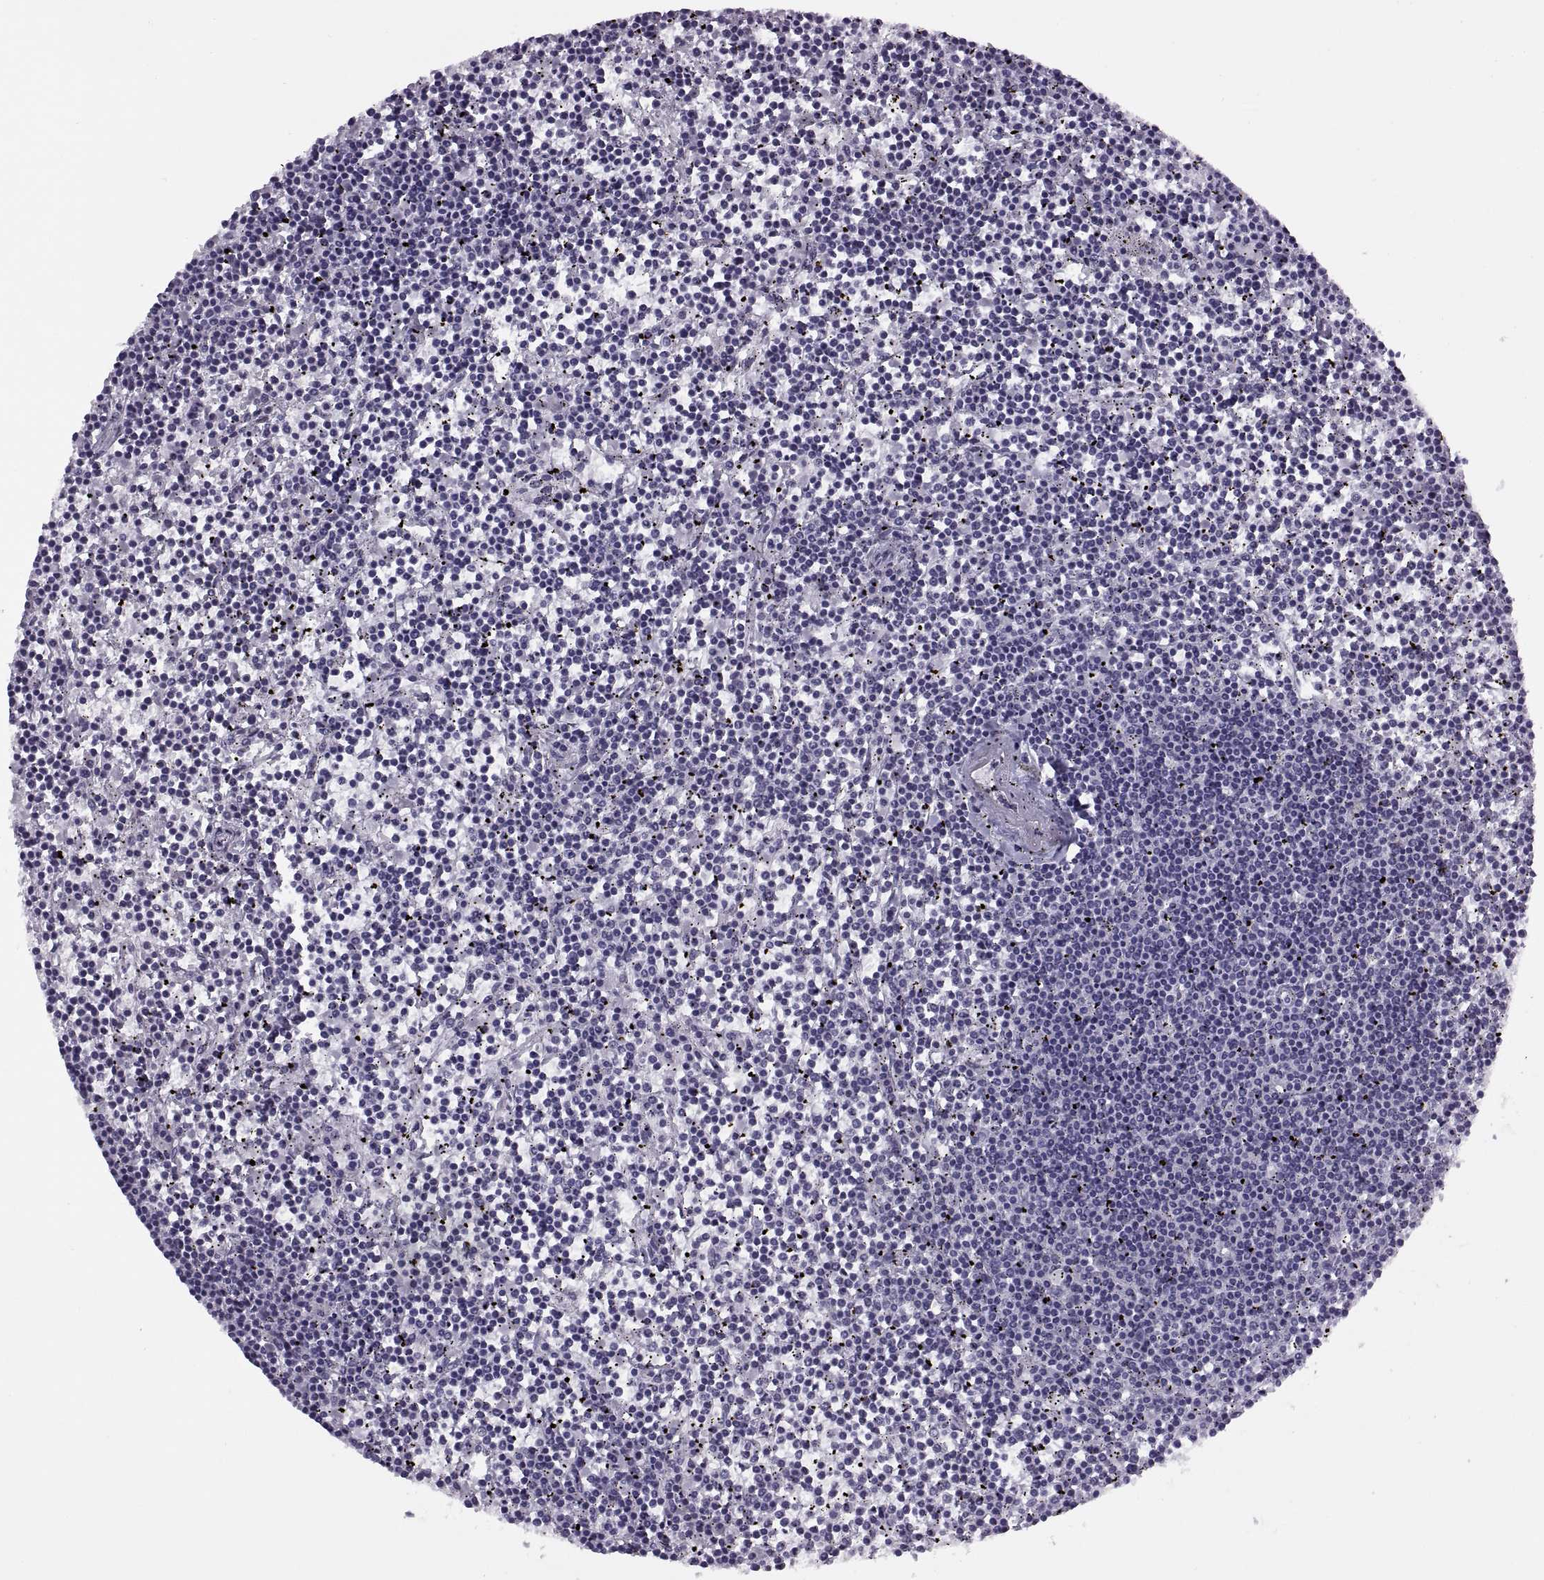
{"staining": {"intensity": "negative", "quantity": "none", "location": "none"}, "tissue": "lymphoma", "cell_type": "Tumor cells", "image_type": "cancer", "snomed": [{"axis": "morphology", "description": "Malignant lymphoma, non-Hodgkin's type, Low grade"}, {"axis": "topography", "description": "Spleen"}], "caption": "Low-grade malignant lymphoma, non-Hodgkin's type was stained to show a protein in brown. There is no significant staining in tumor cells.", "gene": "FAM24A", "patient": {"sex": "female", "age": 19}}